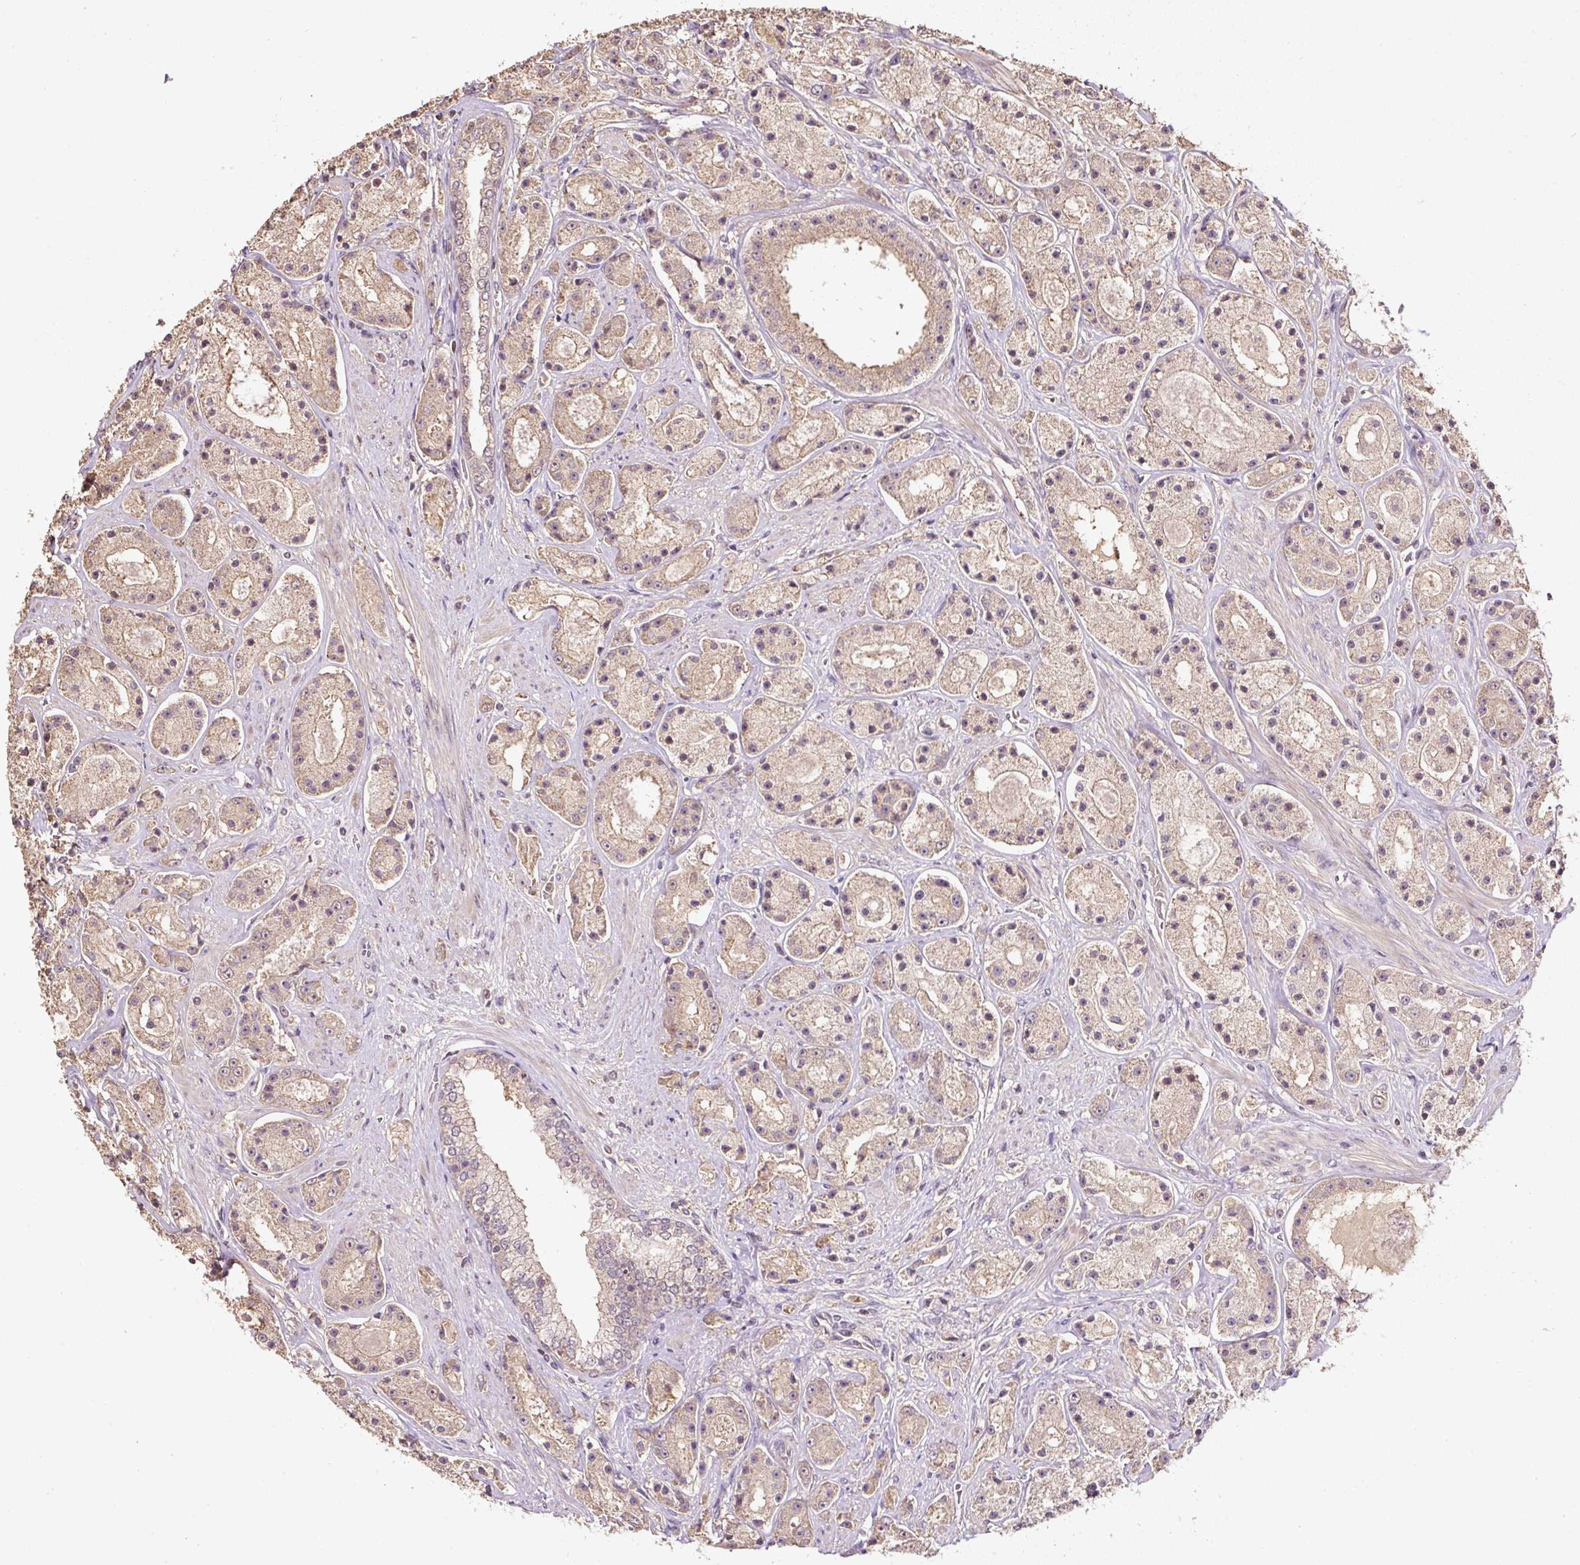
{"staining": {"intensity": "weak", "quantity": ">75%", "location": "cytoplasmic/membranous,nuclear"}, "tissue": "prostate cancer", "cell_type": "Tumor cells", "image_type": "cancer", "snomed": [{"axis": "morphology", "description": "Adenocarcinoma, High grade"}, {"axis": "topography", "description": "Prostate"}], "caption": "A high-resolution image shows immunohistochemistry staining of prostate cancer (adenocarcinoma (high-grade)), which exhibits weak cytoplasmic/membranous and nuclear staining in about >75% of tumor cells. The staining is performed using DAB (3,3'-diaminobenzidine) brown chromogen to label protein expression. The nuclei are counter-stained blue using hematoxylin.", "gene": "TMEM170B", "patient": {"sex": "male", "age": 67}}